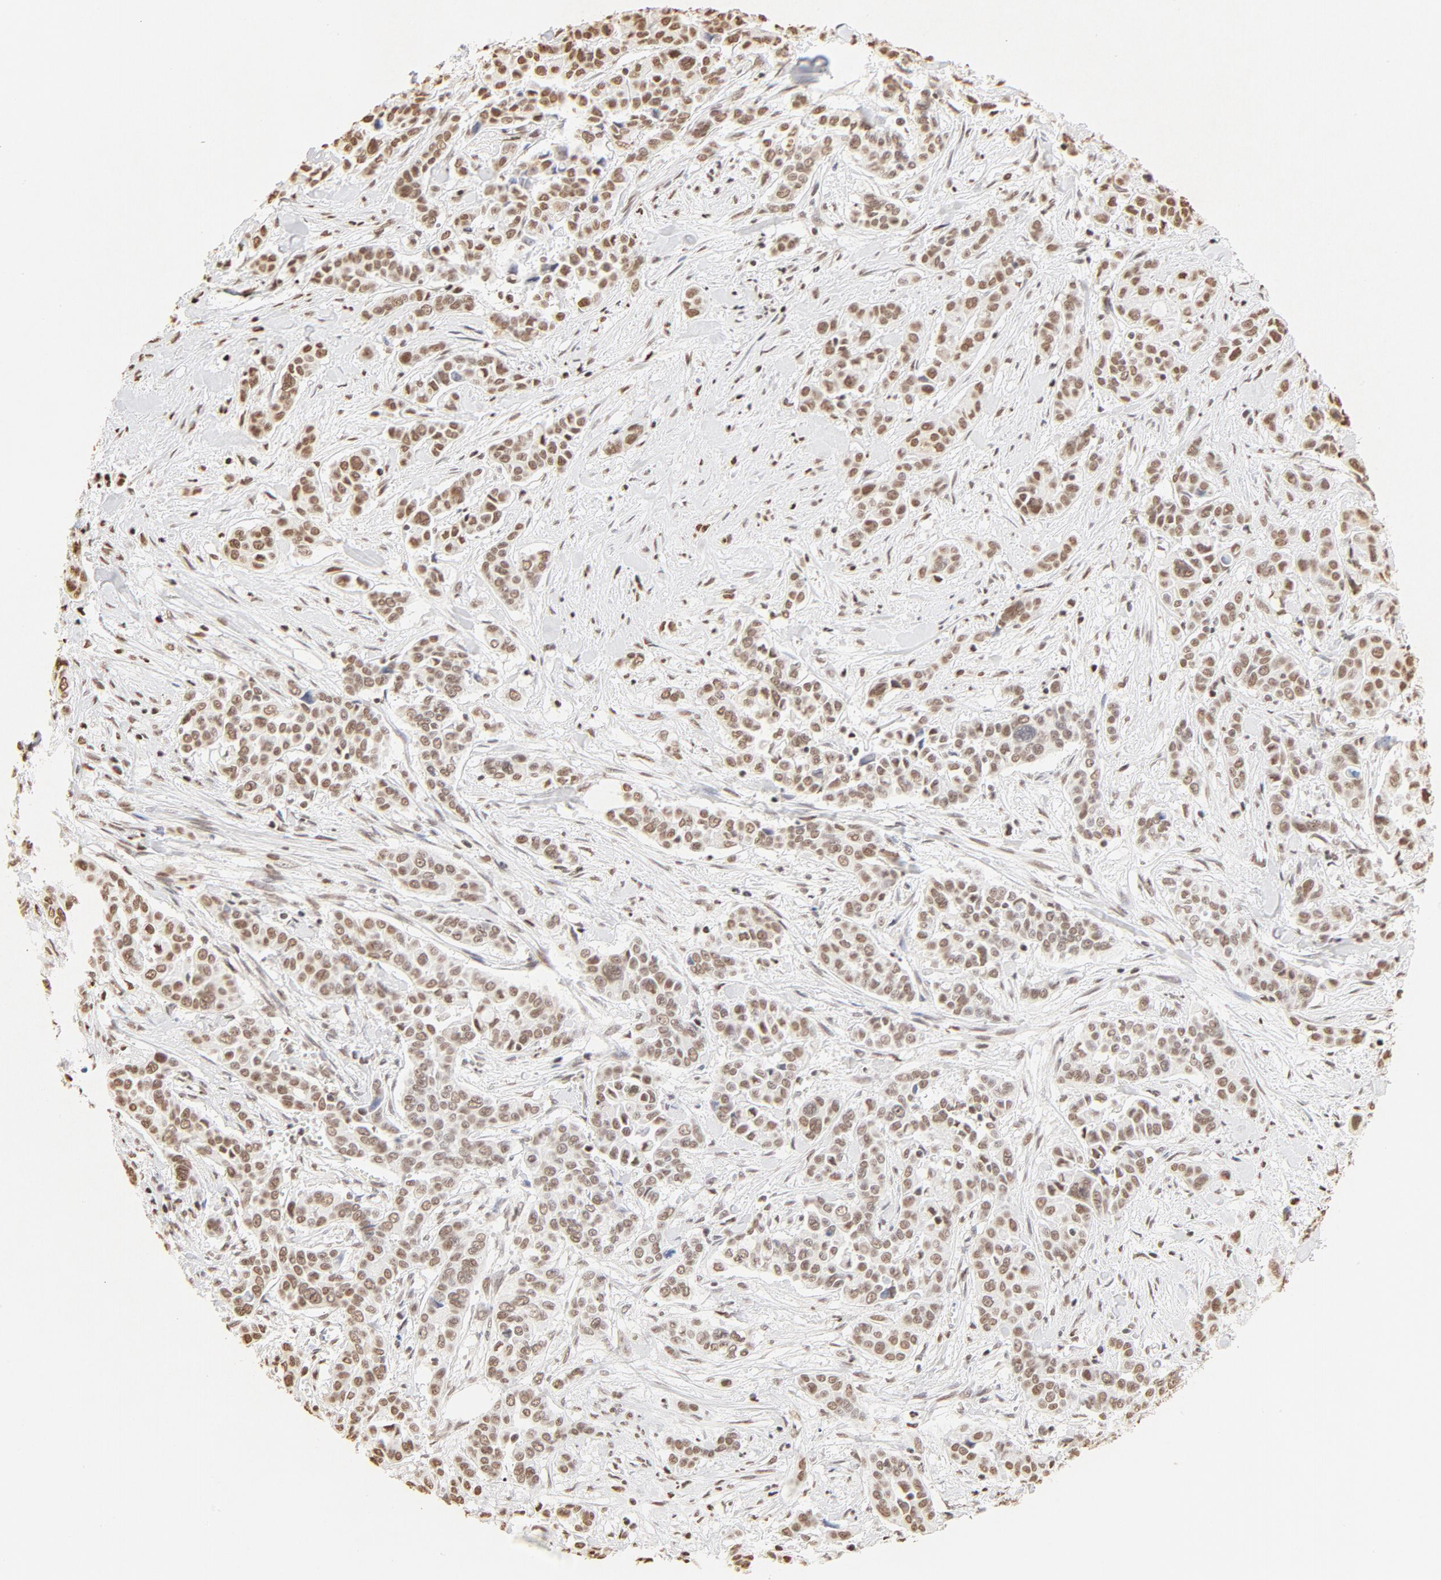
{"staining": {"intensity": "moderate", "quantity": ">75%", "location": "cytoplasmic/membranous,nuclear"}, "tissue": "pancreatic cancer", "cell_type": "Tumor cells", "image_type": "cancer", "snomed": [{"axis": "morphology", "description": "Adenocarcinoma, NOS"}, {"axis": "topography", "description": "Pancreas"}], "caption": "Brown immunohistochemical staining in human pancreatic cancer (adenocarcinoma) shows moderate cytoplasmic/membranous and nuclear staining in about >75% of tumor cells.", "gene": "ZNF540", "patient": {"sex": "female", "age": 52}}